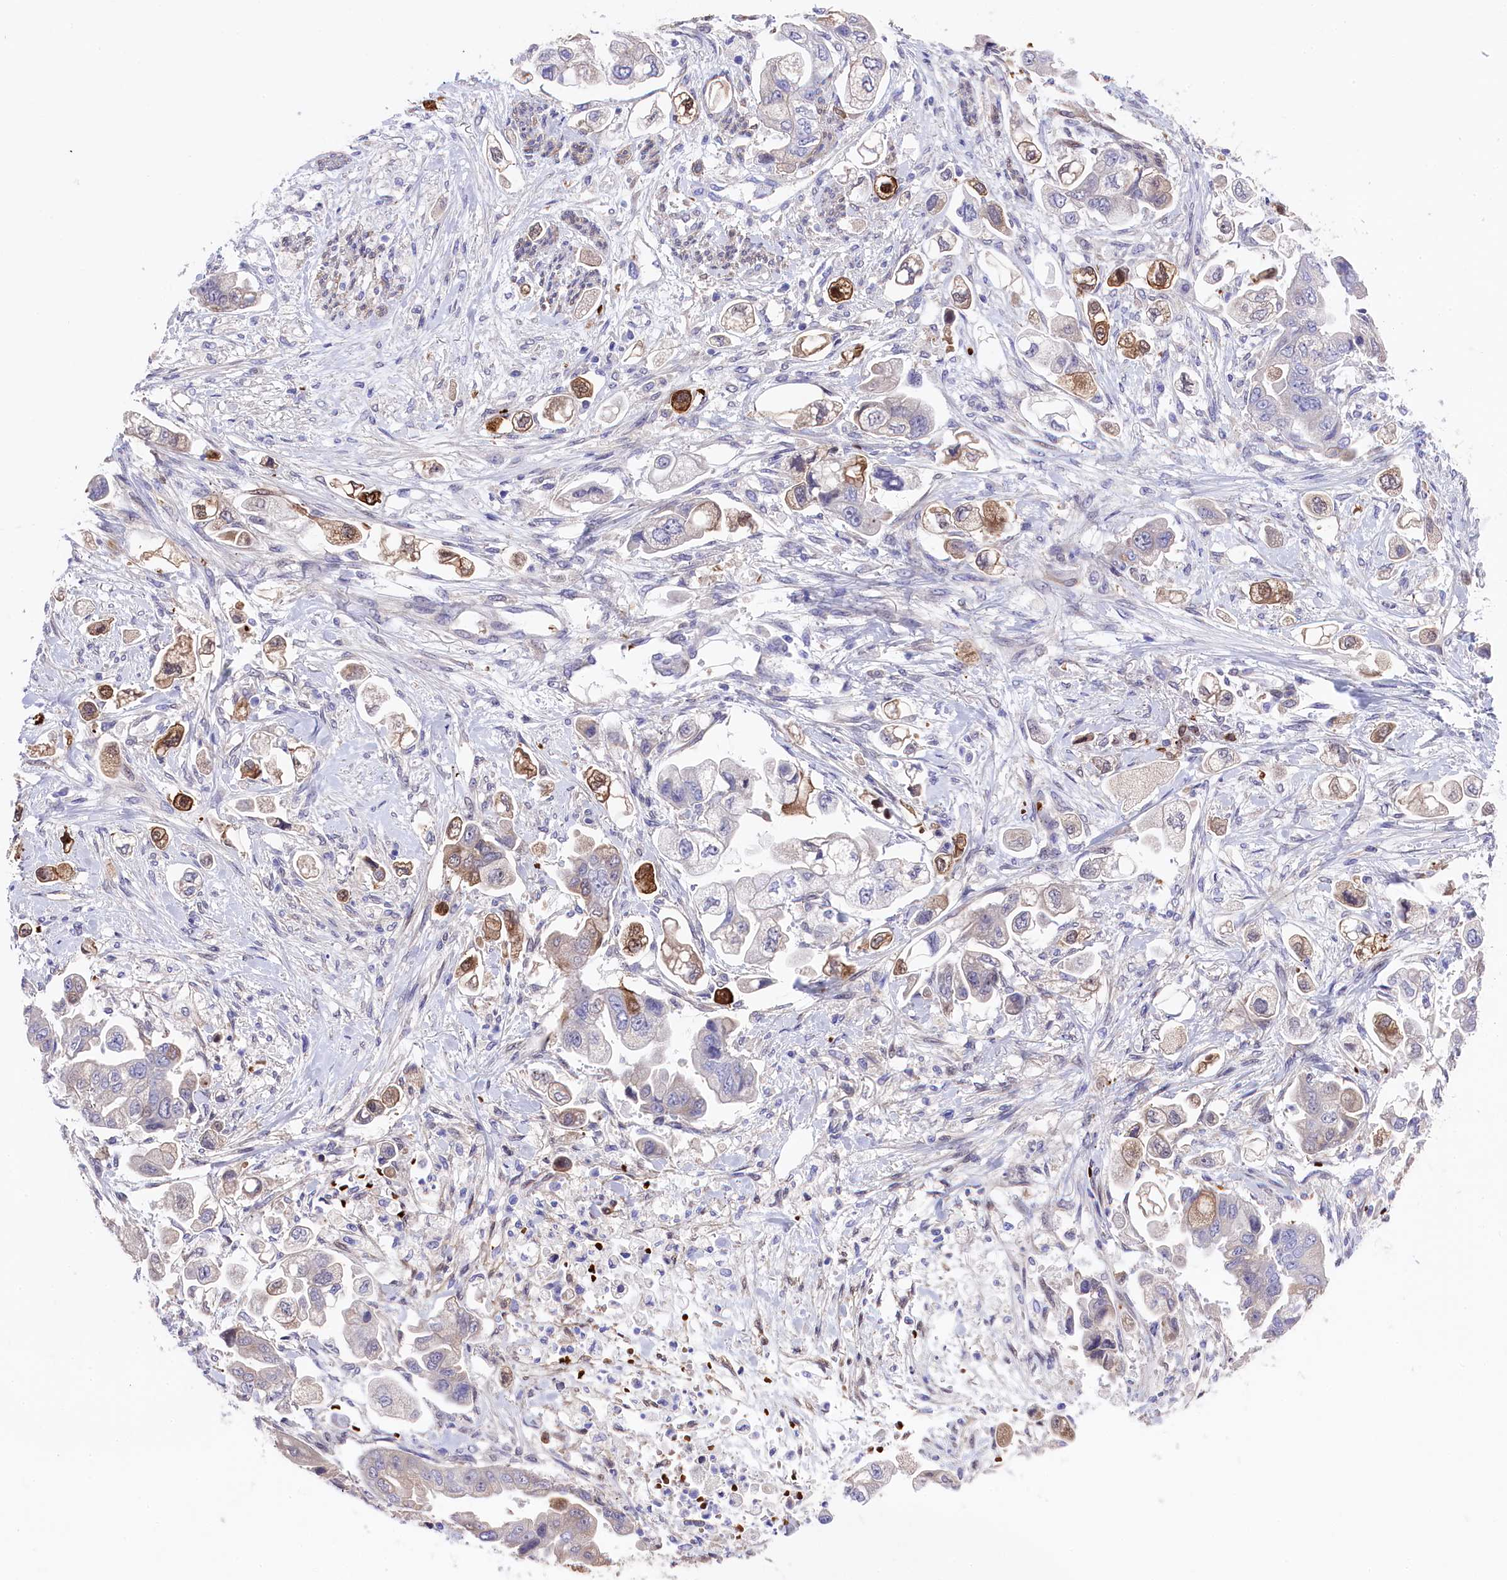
{"staining": {"intensity": "strong", "quantity": "<25%", "location": "cytoplasmic/membranous"}, "tissue": "stomach cancer", "cell_type": "Tumor cells", "image_type": "cancer", "snomed": [{"axis": "morphology", "description": "Adenocarcinoma, NOS"}, {"axis": "topography", "description": "Stomach"}], "caption": "A photomicrograph of stomach cancer stained for a protein shows strong cytoplasmic/membranous brown staining in tumor cells. The protein of interest is shown in brown color, while the nuclei are stained blue.", "gene": "LHFPL4", "patient": {"sex": "male", "age": 62}}